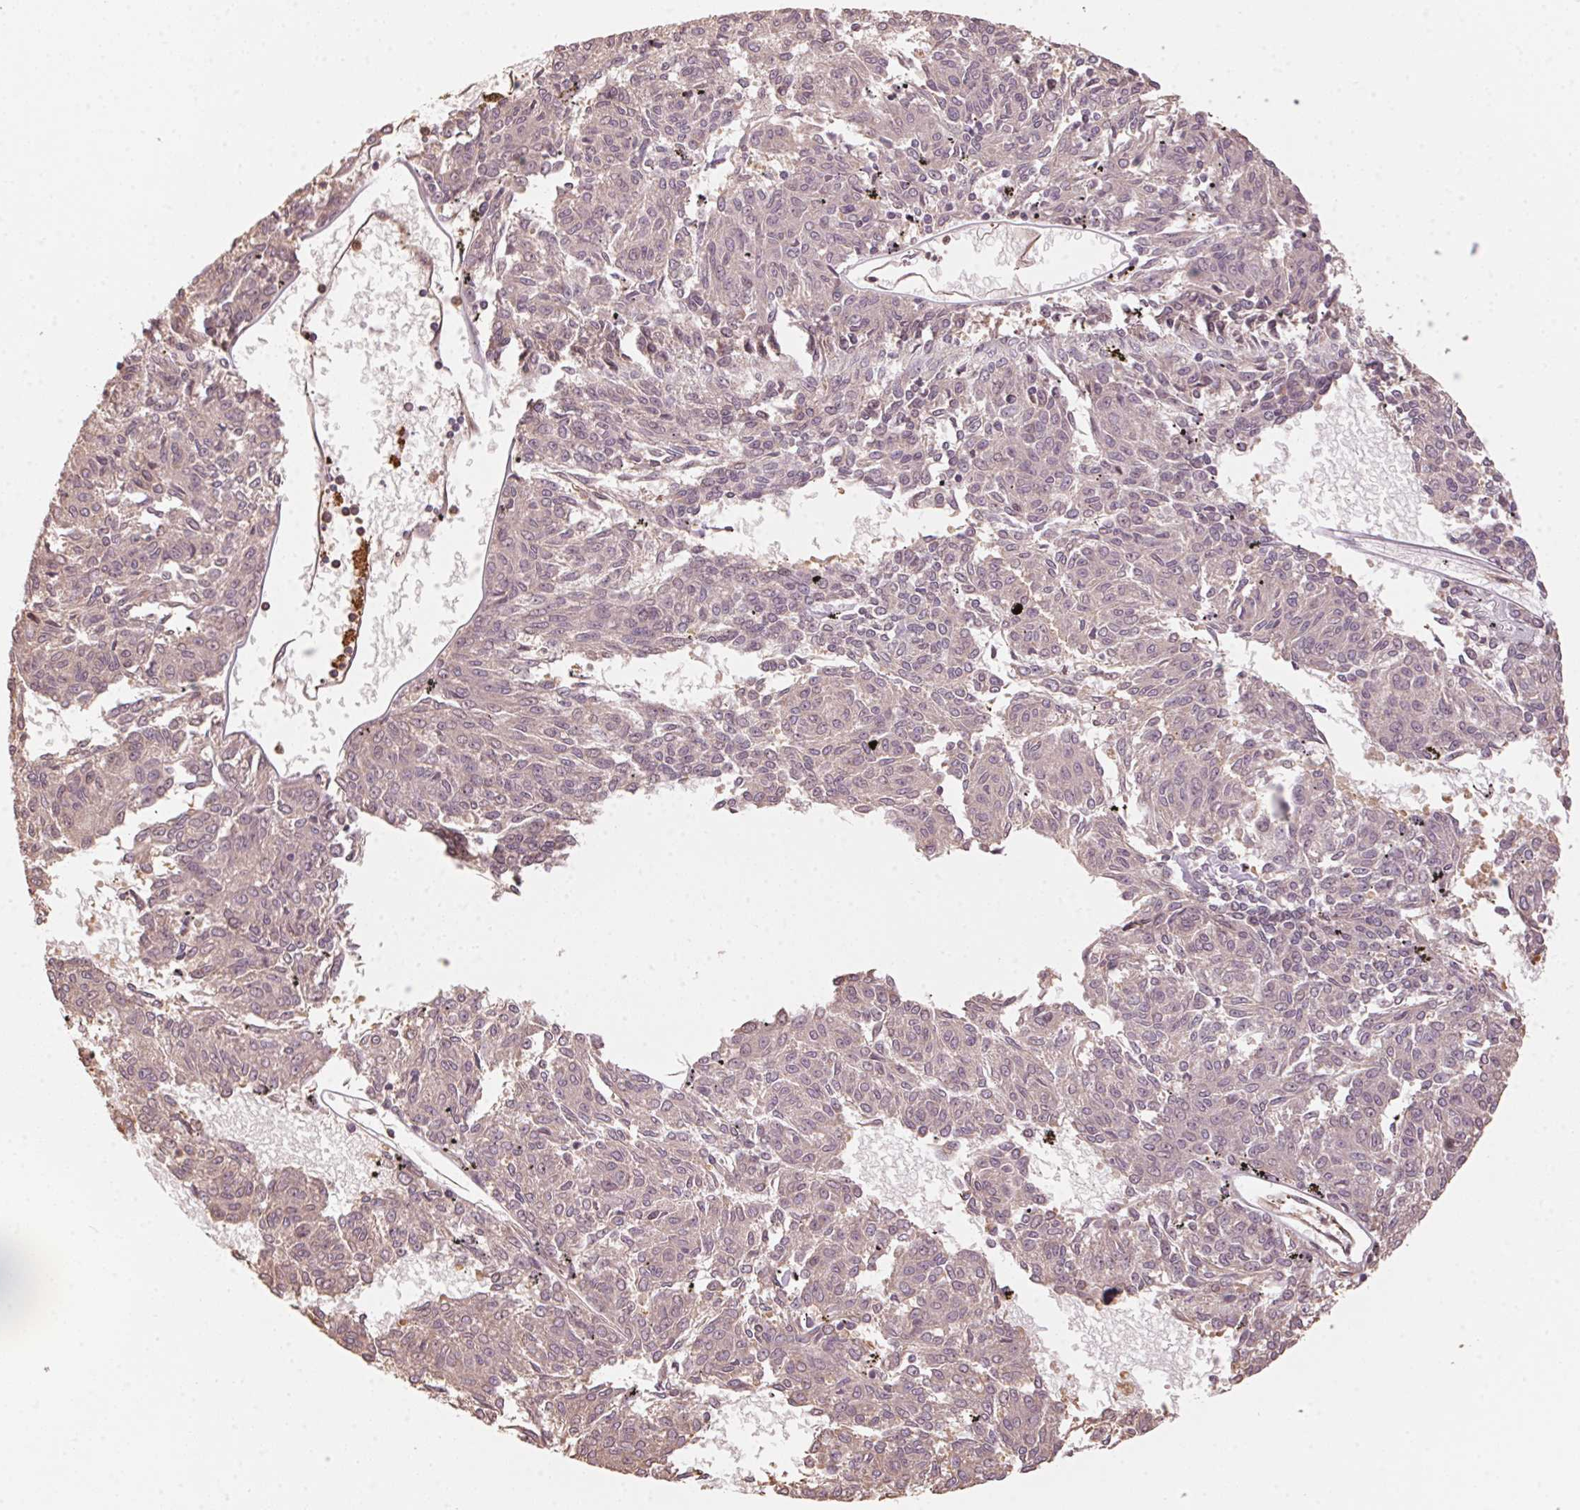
{"staining": {"intensity": "weak", "quantity": "25%-75%", "location": "cytoplasmic/membranous"}, "tissue": "melanoma", "cell_type": "Tumor cells", "image_type": "cancer", "snomed": [{"axis": "morphology", "description": "Malignant melanoma, NOS"}, {"axis": "topography", "description": "Skin"}], "caption": "A high-resolution histopathology image shows immunohistochemistry staining of malignant melanoma, which shows weak cytoplasmic/membranous staining in about 25%-75% of tumor cells.", "gene": "QDPR", "patient": {"sex": "female", "age": 72}}